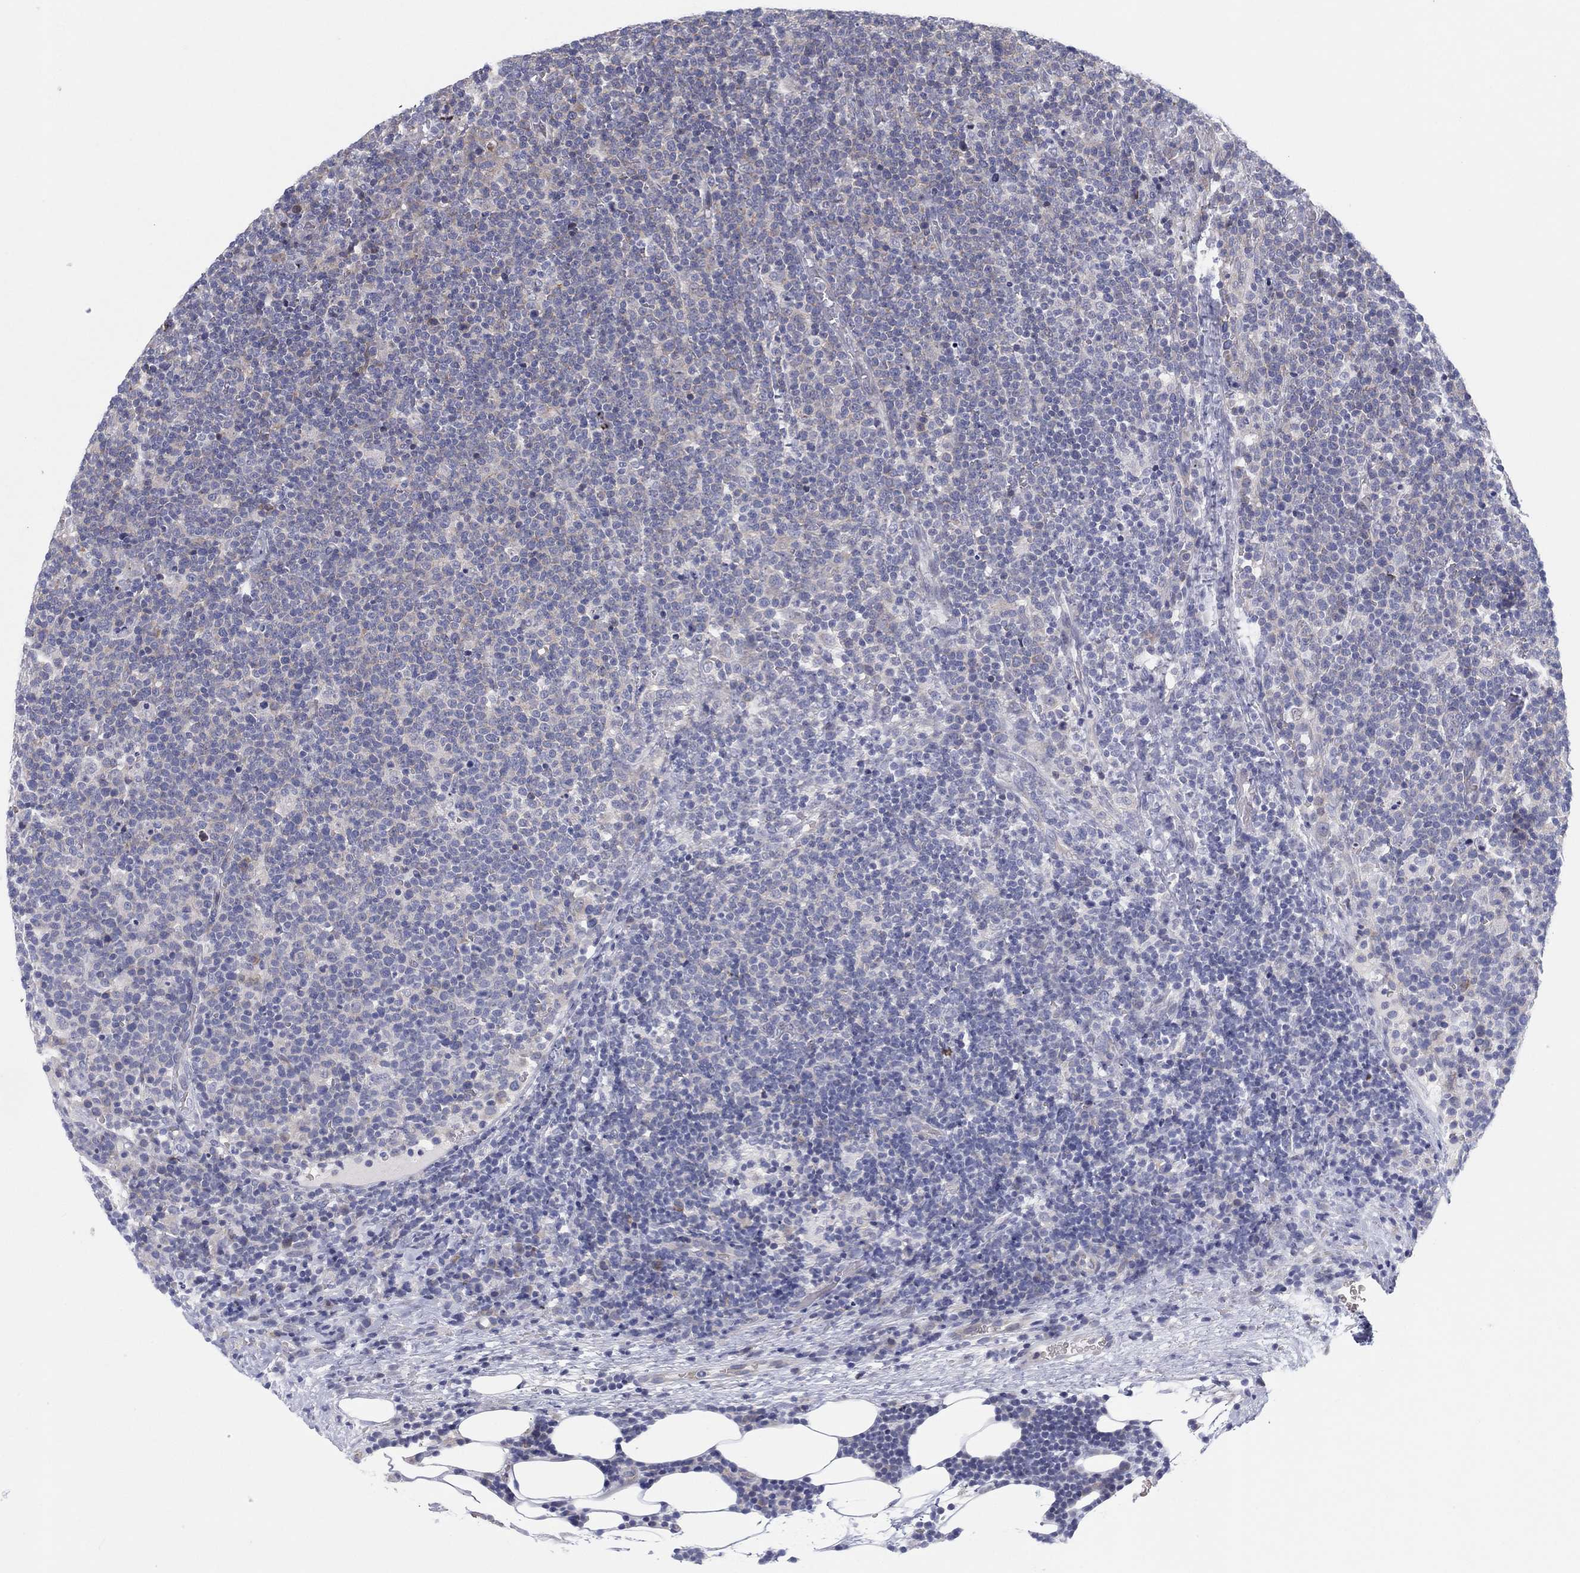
{"staining": {"intensity": "negative", "quantity": "none", "location": "none"}, "tissue": "lymphoma", "cell_type": "Tumor cells", "image_type": "cancer", "snomed": [{"axis": "morphology", "description": "Malignant lymphoma, non-Hodgkin's type, High grade"}, {"axis": "topography", "description": "Lymph node"}], "caption": "Immunohistochemistry photomicrograph of lymphoma stained for a protein (brown), which reveals no staining in tumor cells.", "gene": "HEATR4", "patient": {"sex": "male", "age": 61}}